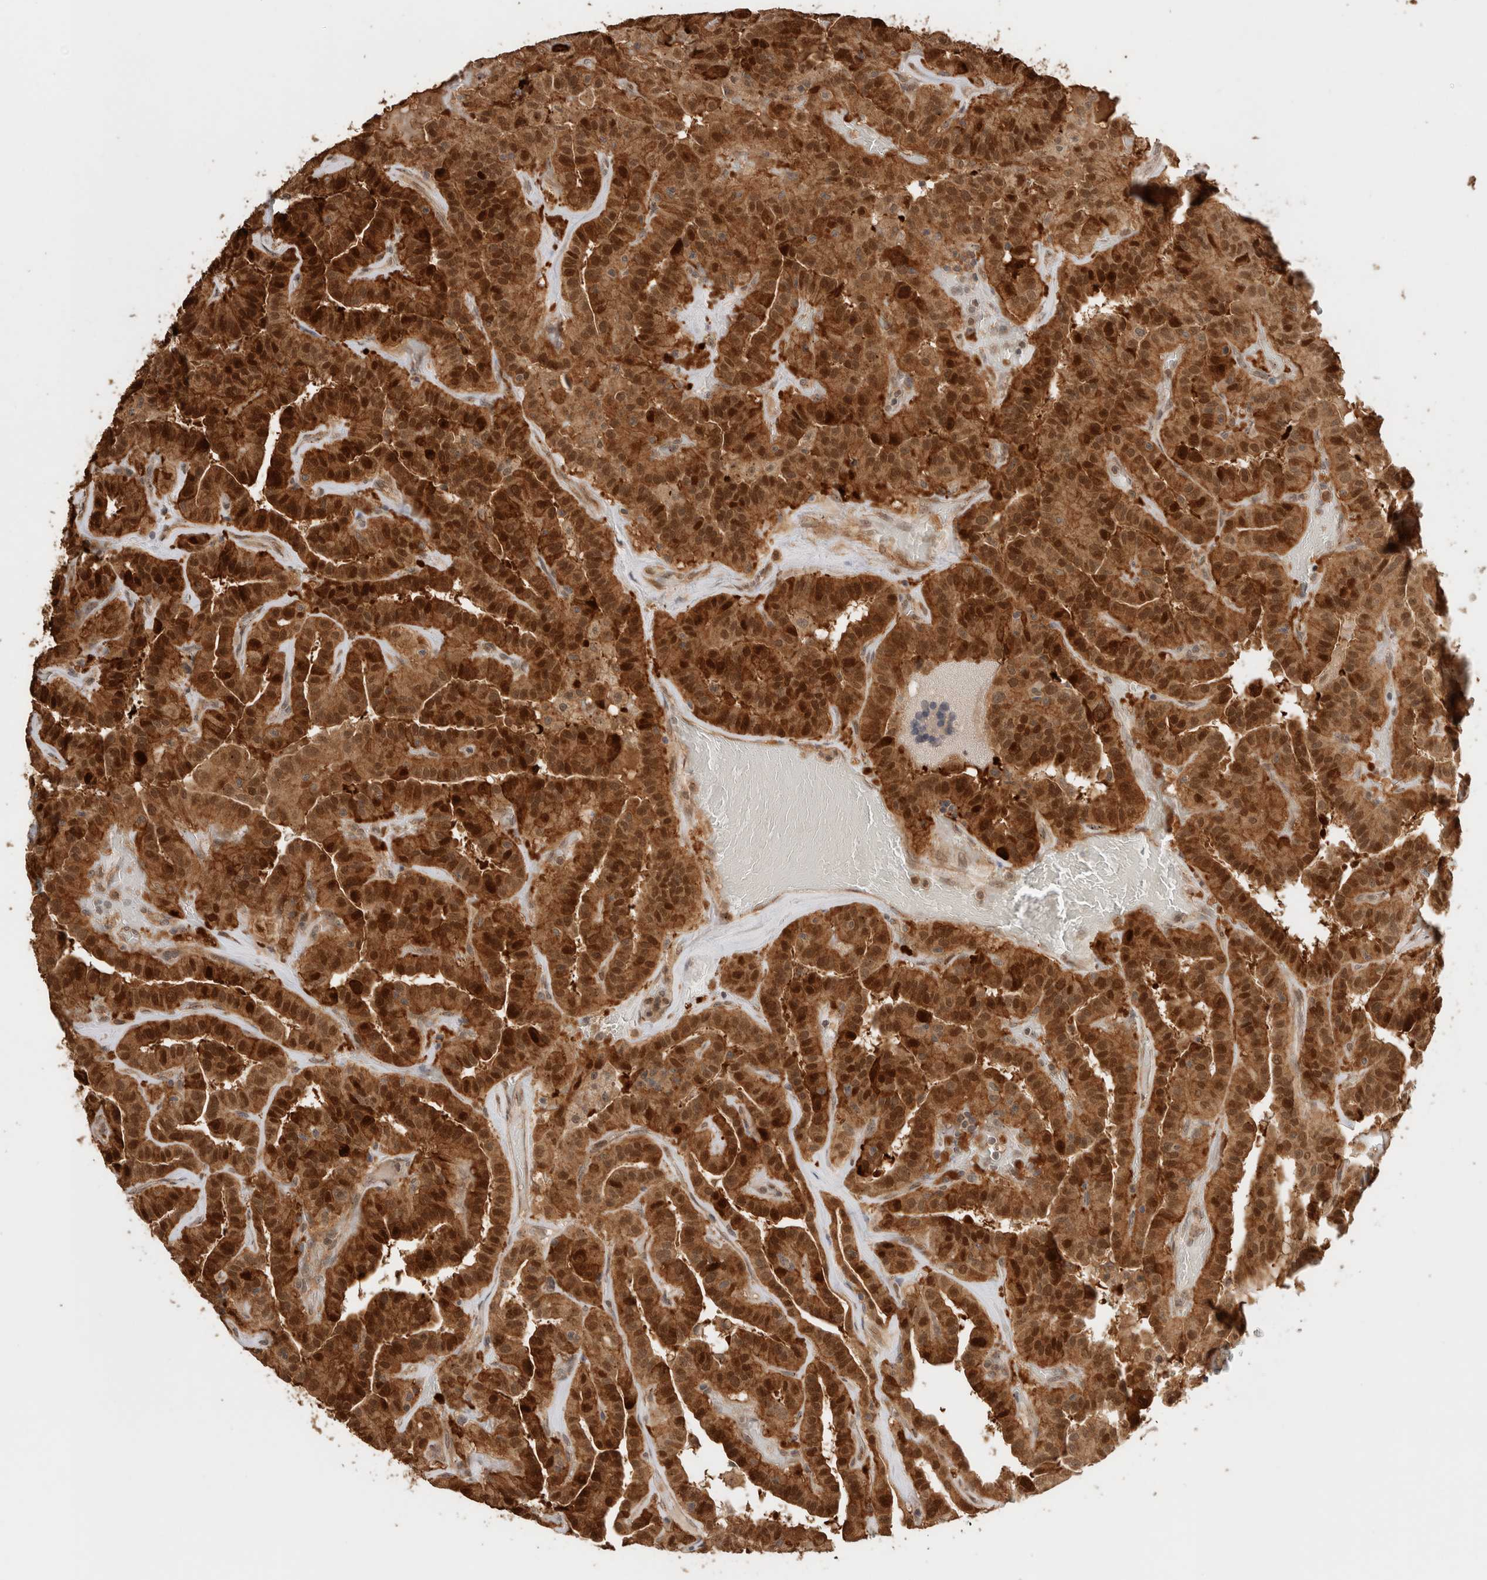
{"staining": {"intensity": "strong", "quantity": ">75%", "location": "cytoplasmic/membranous,nuclear"}, "tissue": "thyroid cancer", "cell_type": "Tumor cells", "image_type": "cancer", "snomed": [{"axis": "morphology", "description": "Papillary adenocarcinoma, NOS"}, {"axis": "topography", "description": "Thyroid gland"}], "caption": "An IHC micrograph of neoplastic tissue is shown. Protein staining in brown labels strong cytoplasmic/membranous and nuclear positivity in thyroid cancer within tumor cells.", "gene": "OTUD6B", "patient": {"sex": "male", "age": 77}}